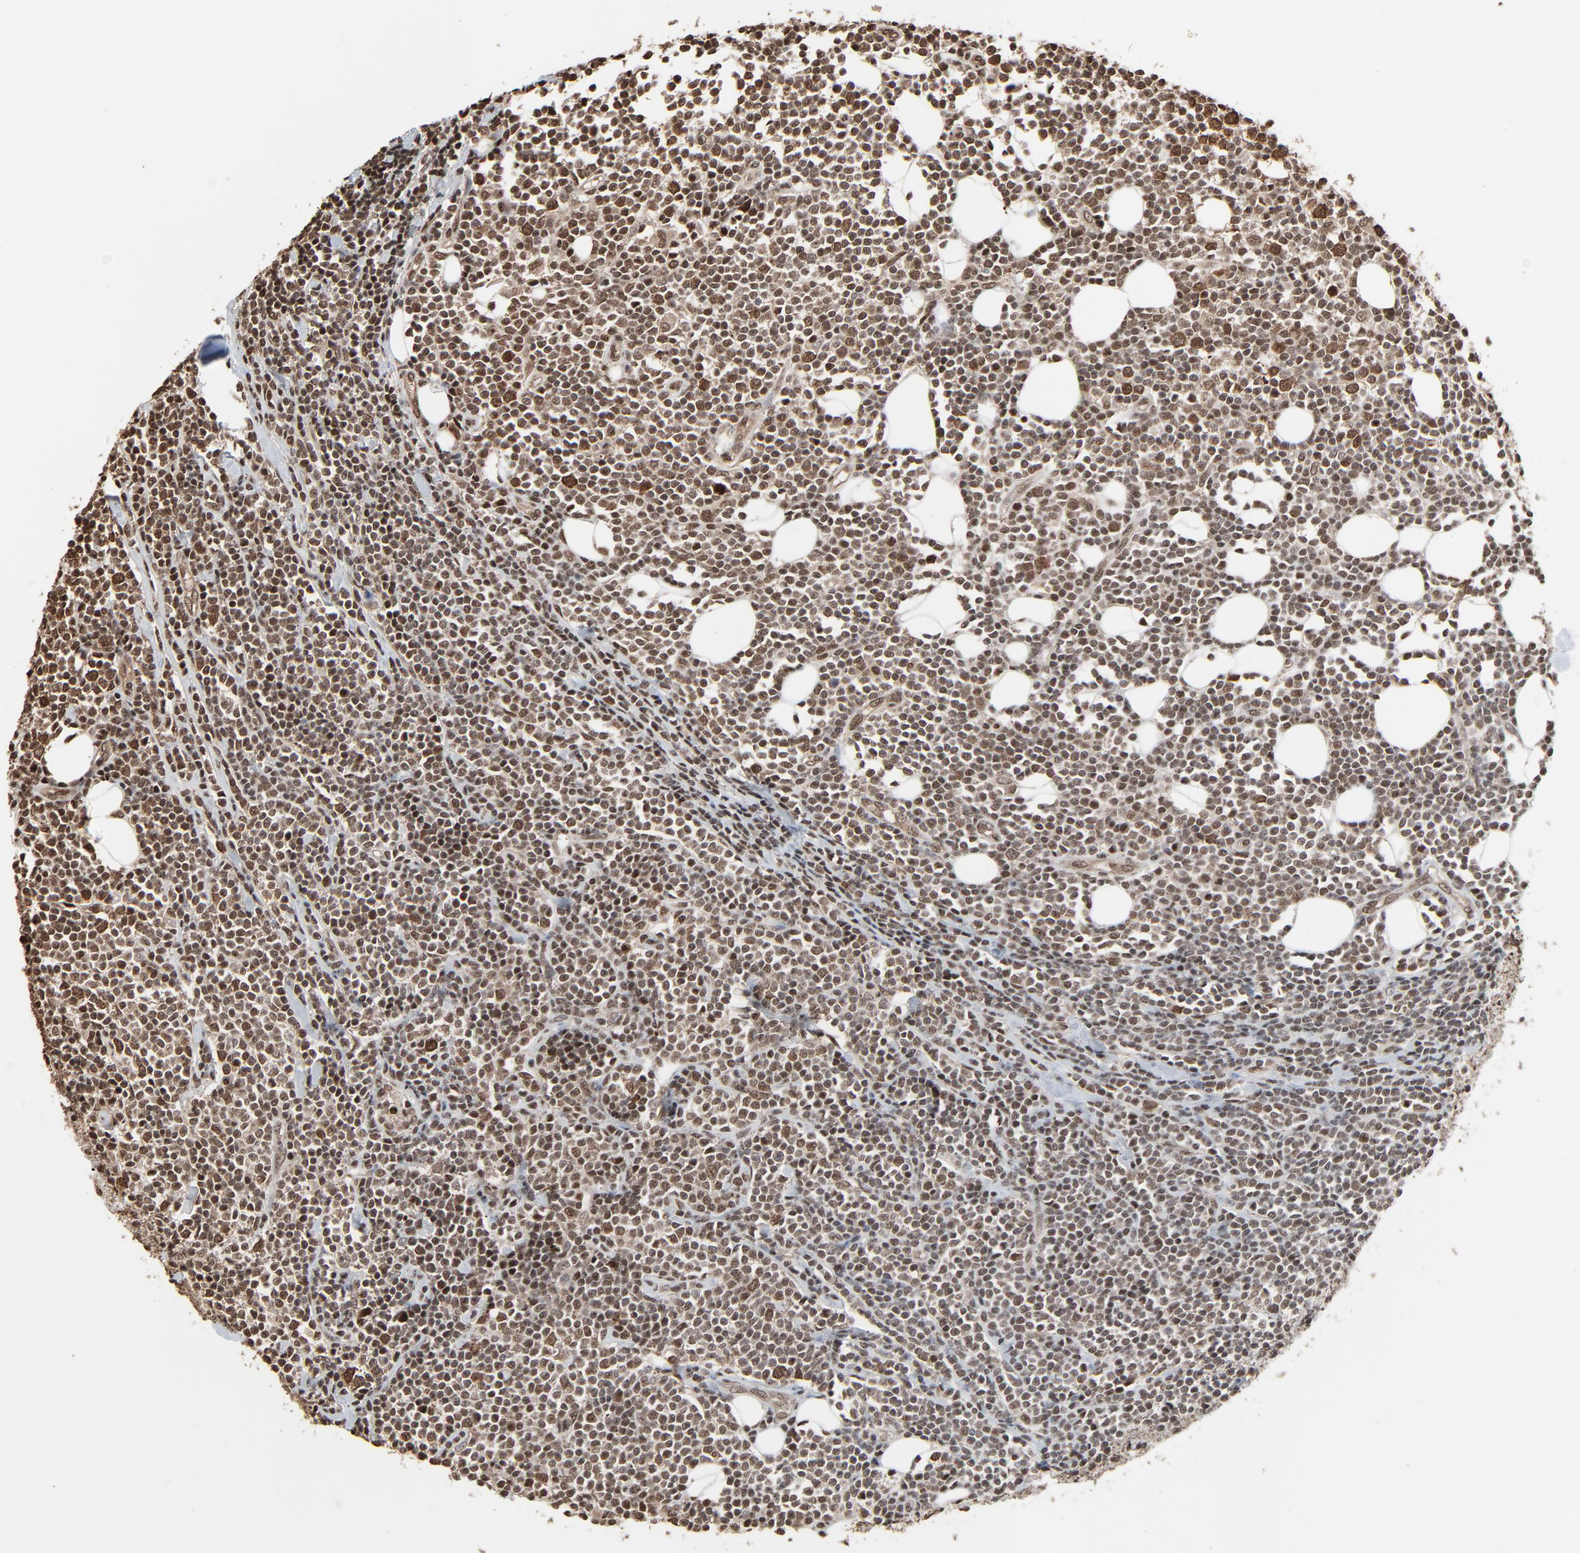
{"staining": {"intensity": "strong", "quantity": ">75%", "location": "cytoplasmic/membranous,nuclear"}, "tissue": "lymphoma", "cell_type": "Tumor cells", "image_type": "cancer", "snomed": [{"axis": "morphology", "description": "Malignant lymphoma, non-Hodgkin's type, Low grade"}, {"axis": "topography", "description": "Soft tissue"}], "caption": "Immunohistochemistry of human malignant lymphoma, non-Hodgkin's type (low-grade) exhibits high levels of strong cytoplasmic/membranous and nuclear positivity in about >75% of tumor cells.", "gene": "MEIS2", "patient": {"sex": "male", "age": 92}}